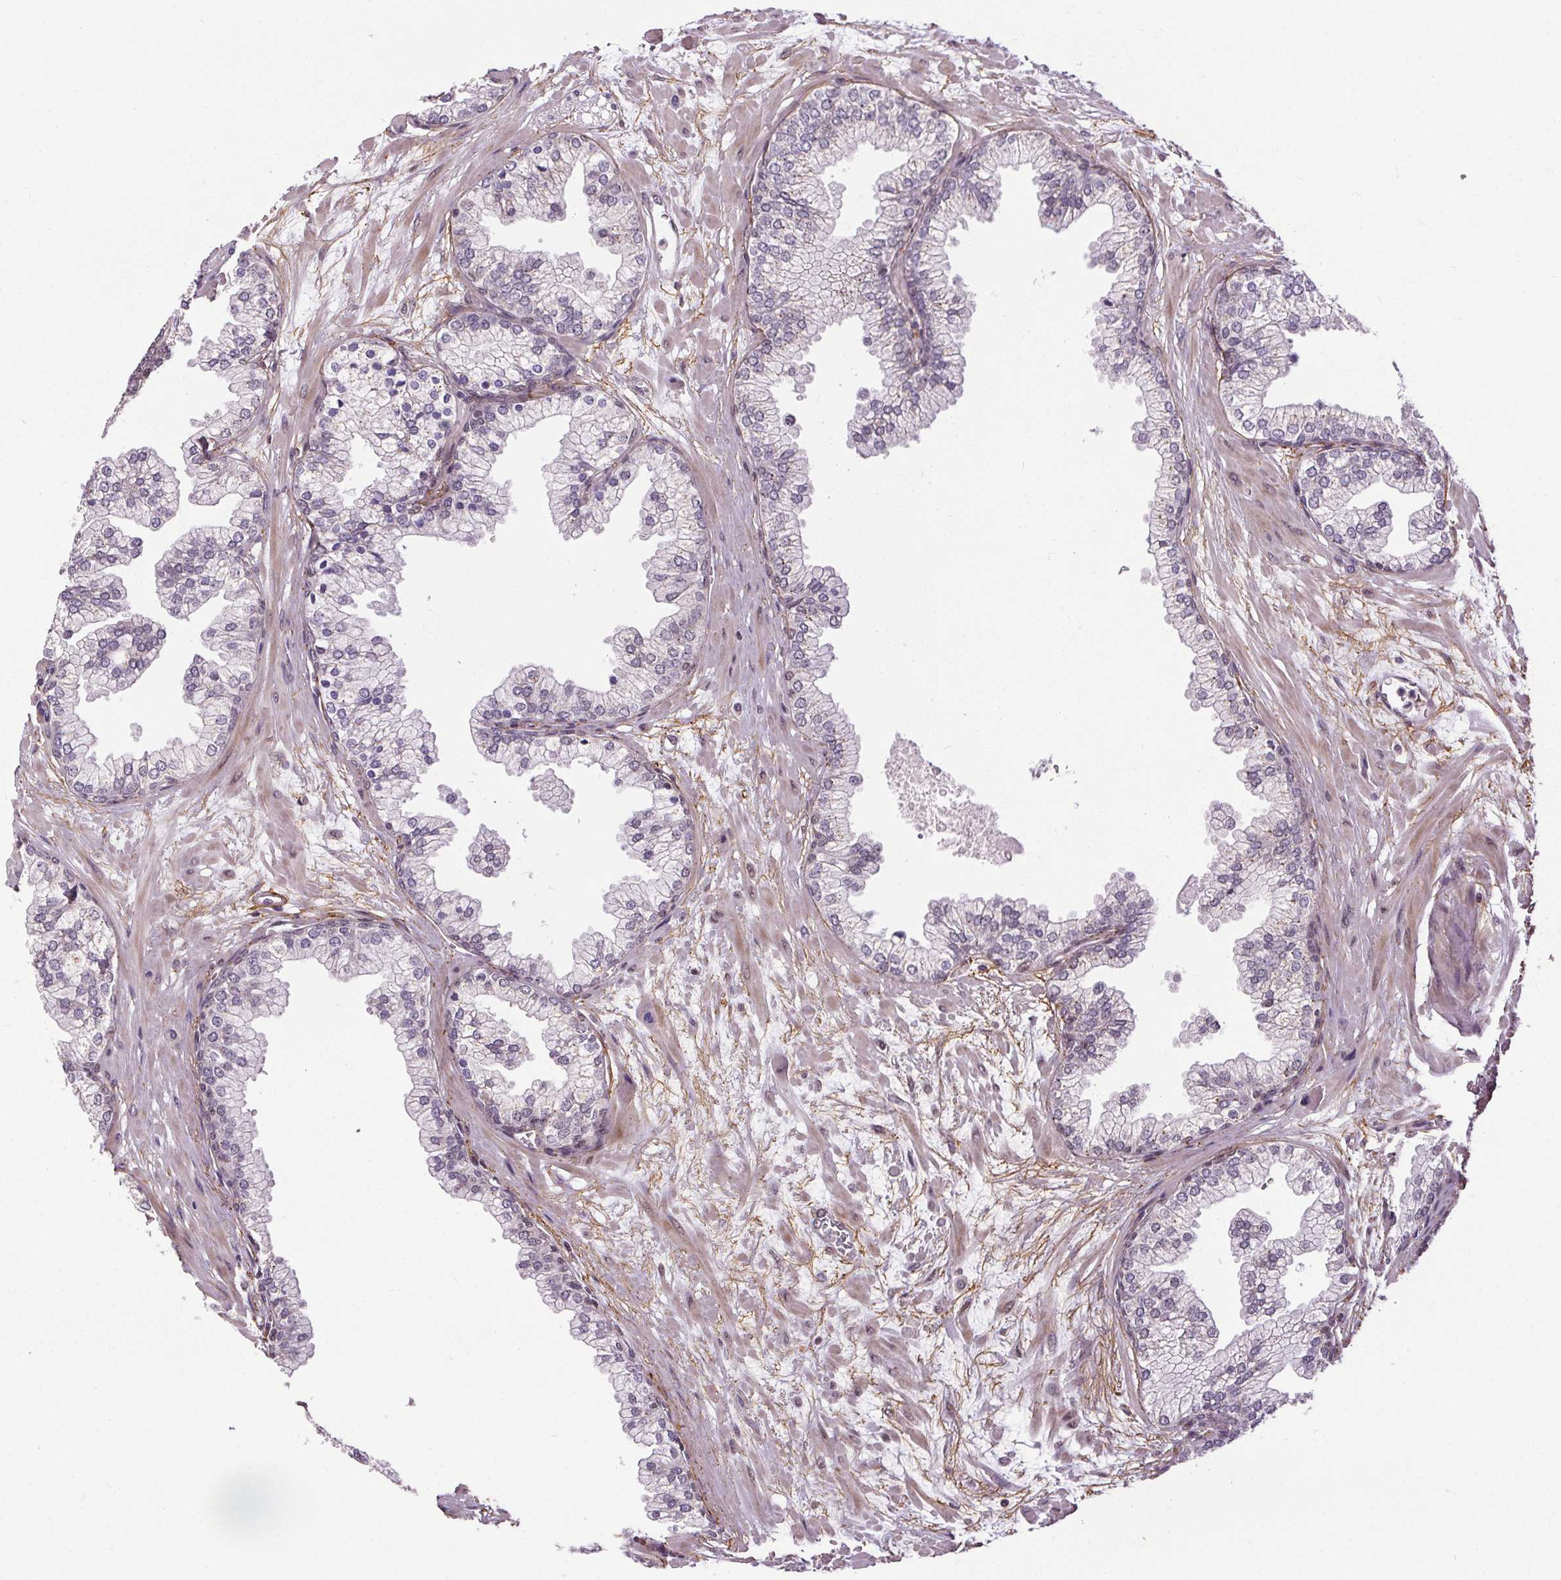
{"staining": {"intensity": "negative", "quantity": "none", "location": "none"}, "tissue": "prostate", "cell_type": "Glandular cells", "image_type": "normal", "snomed": [{"axis": "morphology", "description": "Normal tissue, NOS"}, {"axis": "topography", "description": "Prostate"}, {"axis": "topography", "description": "Peripheral nerve tissue"}], "caption": "Histopathology image shows no protein staining in glandular cells of benign prostate.", "gene": "KIAA0232", "patient": {"sex": "male", "age": 61}}